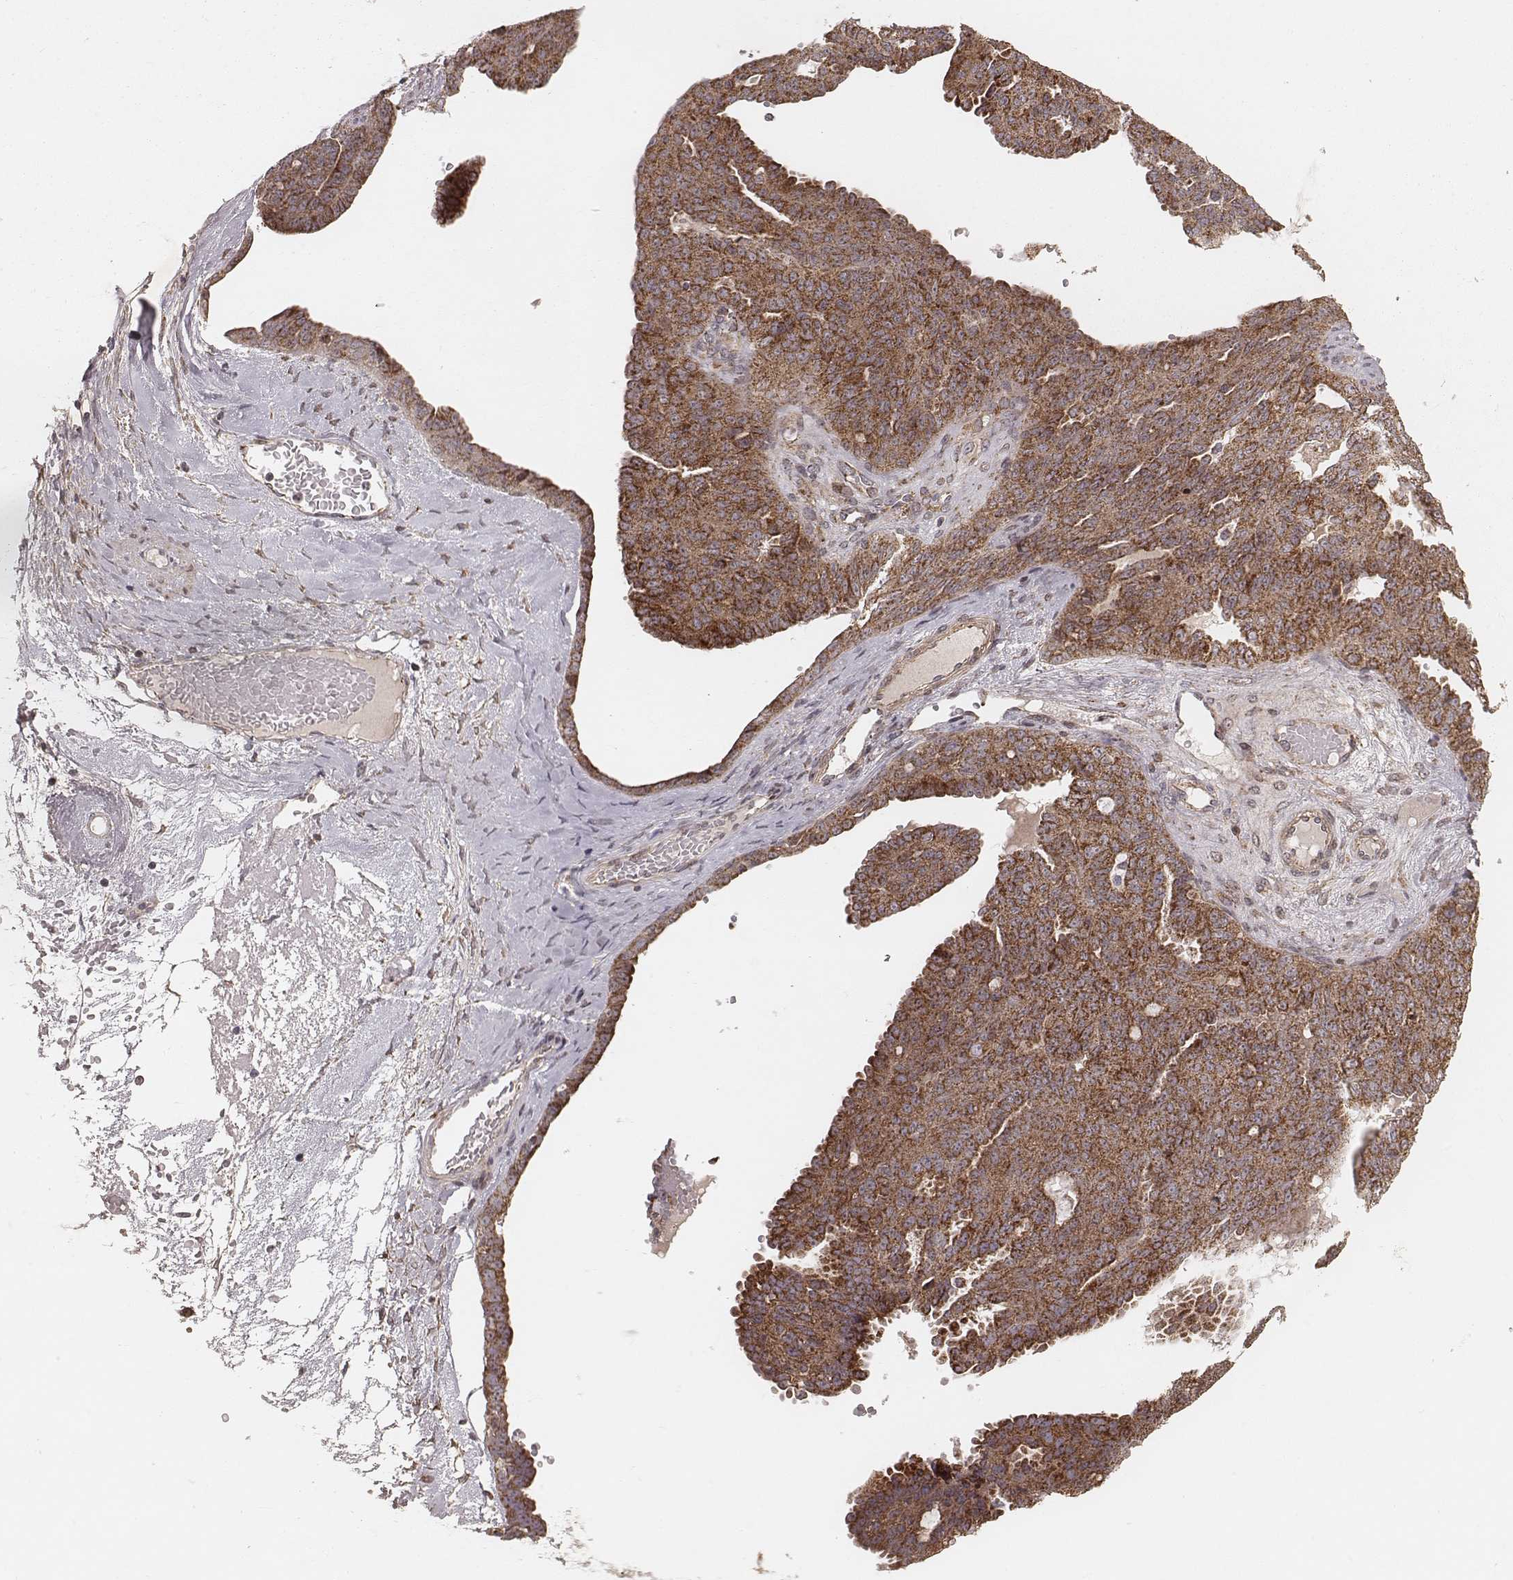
{"staining": {"intensity": "moderate", "quantity": ">75%", "location": "cytoplasmic/membranous"}, "tissue": "ovarian cancer", "cell_type": "Tumor cells", "image_type": "cancer", "snomed": [{"axis": "morphology", "description": "Cystadenocarcinoma, serous, NOS"}, {"axis": "topography", "description": "Ovary"}], "caption": "Moderate cytoplasmic/membranous protein positivity is seen in about >75% of tumor cells in serous cystadenocarcinoma (ovarian).", "gene": "NDUFA7", "patient": {"sex": "female", "age": 71}}